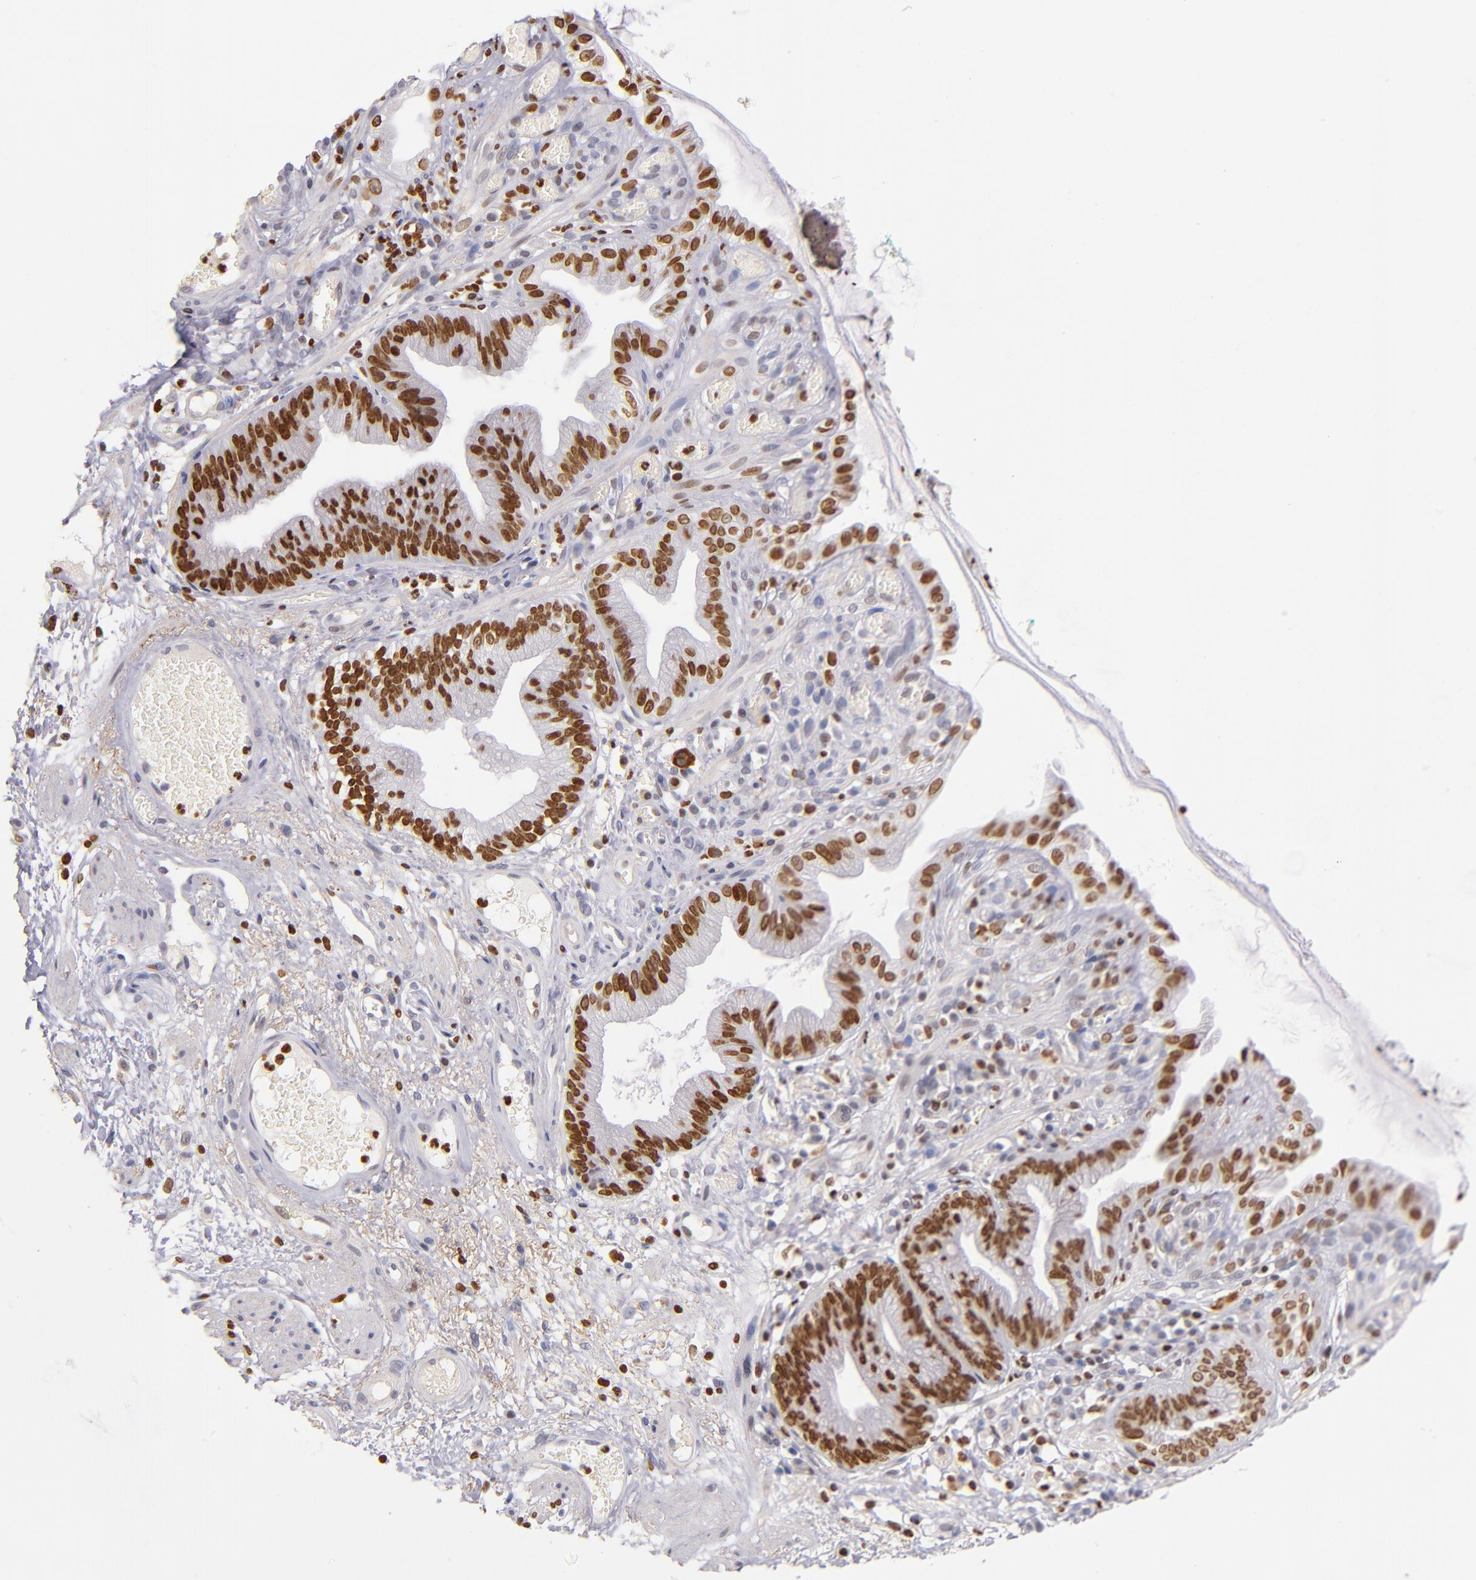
{"staining": {"intensity": "strong", "quantity": ">75%", "location": "nuclear"}, "tissue": "skin", "cell_type": "Epidermal cells", "image_type": "normal", "snomed": [{"axis": "morphology", "description": "Normal tissue, NOS"}, {"axis": "morphology", "description": "Hemorrhoids"}, {"axis": "morphology", "description": "Inflammation, NOS"}, {"axis": "topography", "description": "Anal"}], "caption": "A histopathology image of skin stained for a protein exhibits strong nuclear brown staining in epidermal cells.", "gene": "CDKL5", "patient": {"sex": "male", "age": 60}}